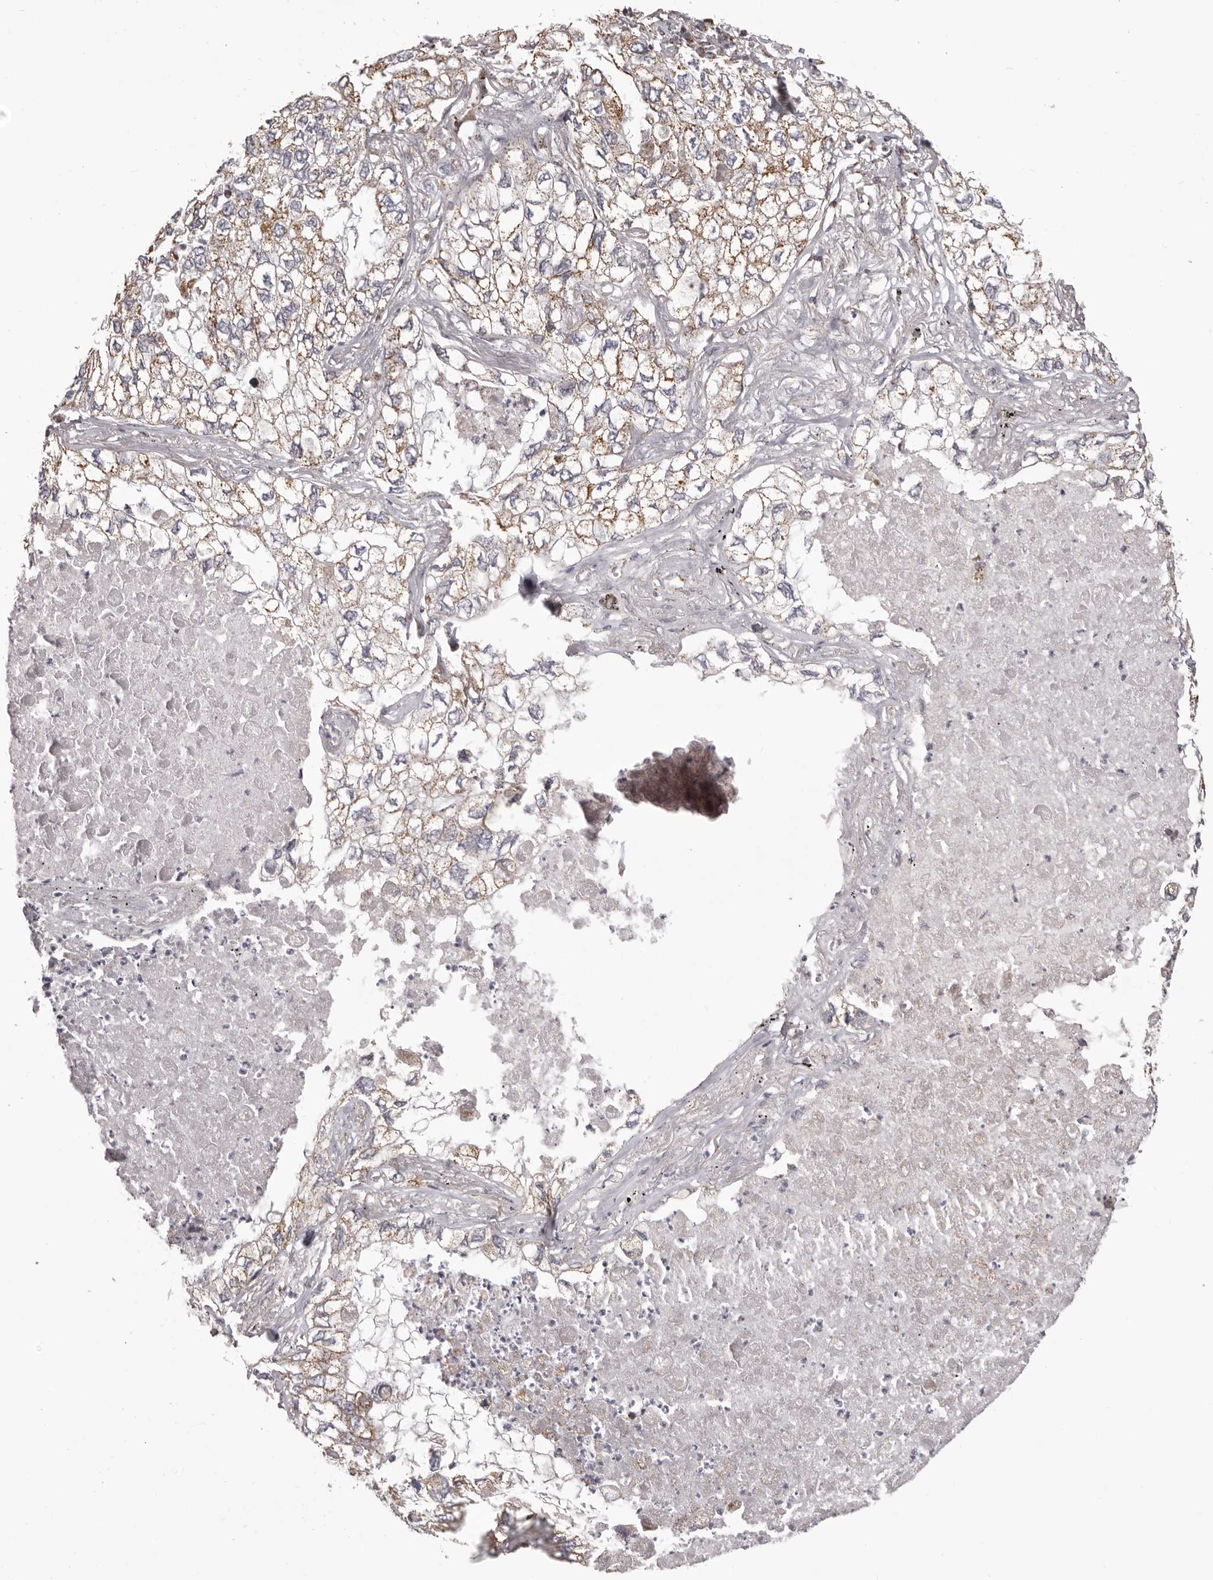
{"staining": {"intensity": "weak", "quantity": ">75%", "location": "cytoplasmic/membranous"}, "tissue": "lung cancer", "cell_type": "Tumor cells", "image_type": "cancer", "snomed": [{"axis": "morphology", "description": "Adenocarcinoma, NOS"}, {"axis": "topography", "description": "Lung"}], "caption": "Approximately >75% of tumor cells in lung cancer (adenocarcinoma) display weak cytoplasmic/membranous protein staining as visualized by brown immunohistochemical staining.", "gene": "CHRM2", "patient": {"sex": "male", "age": 65}}